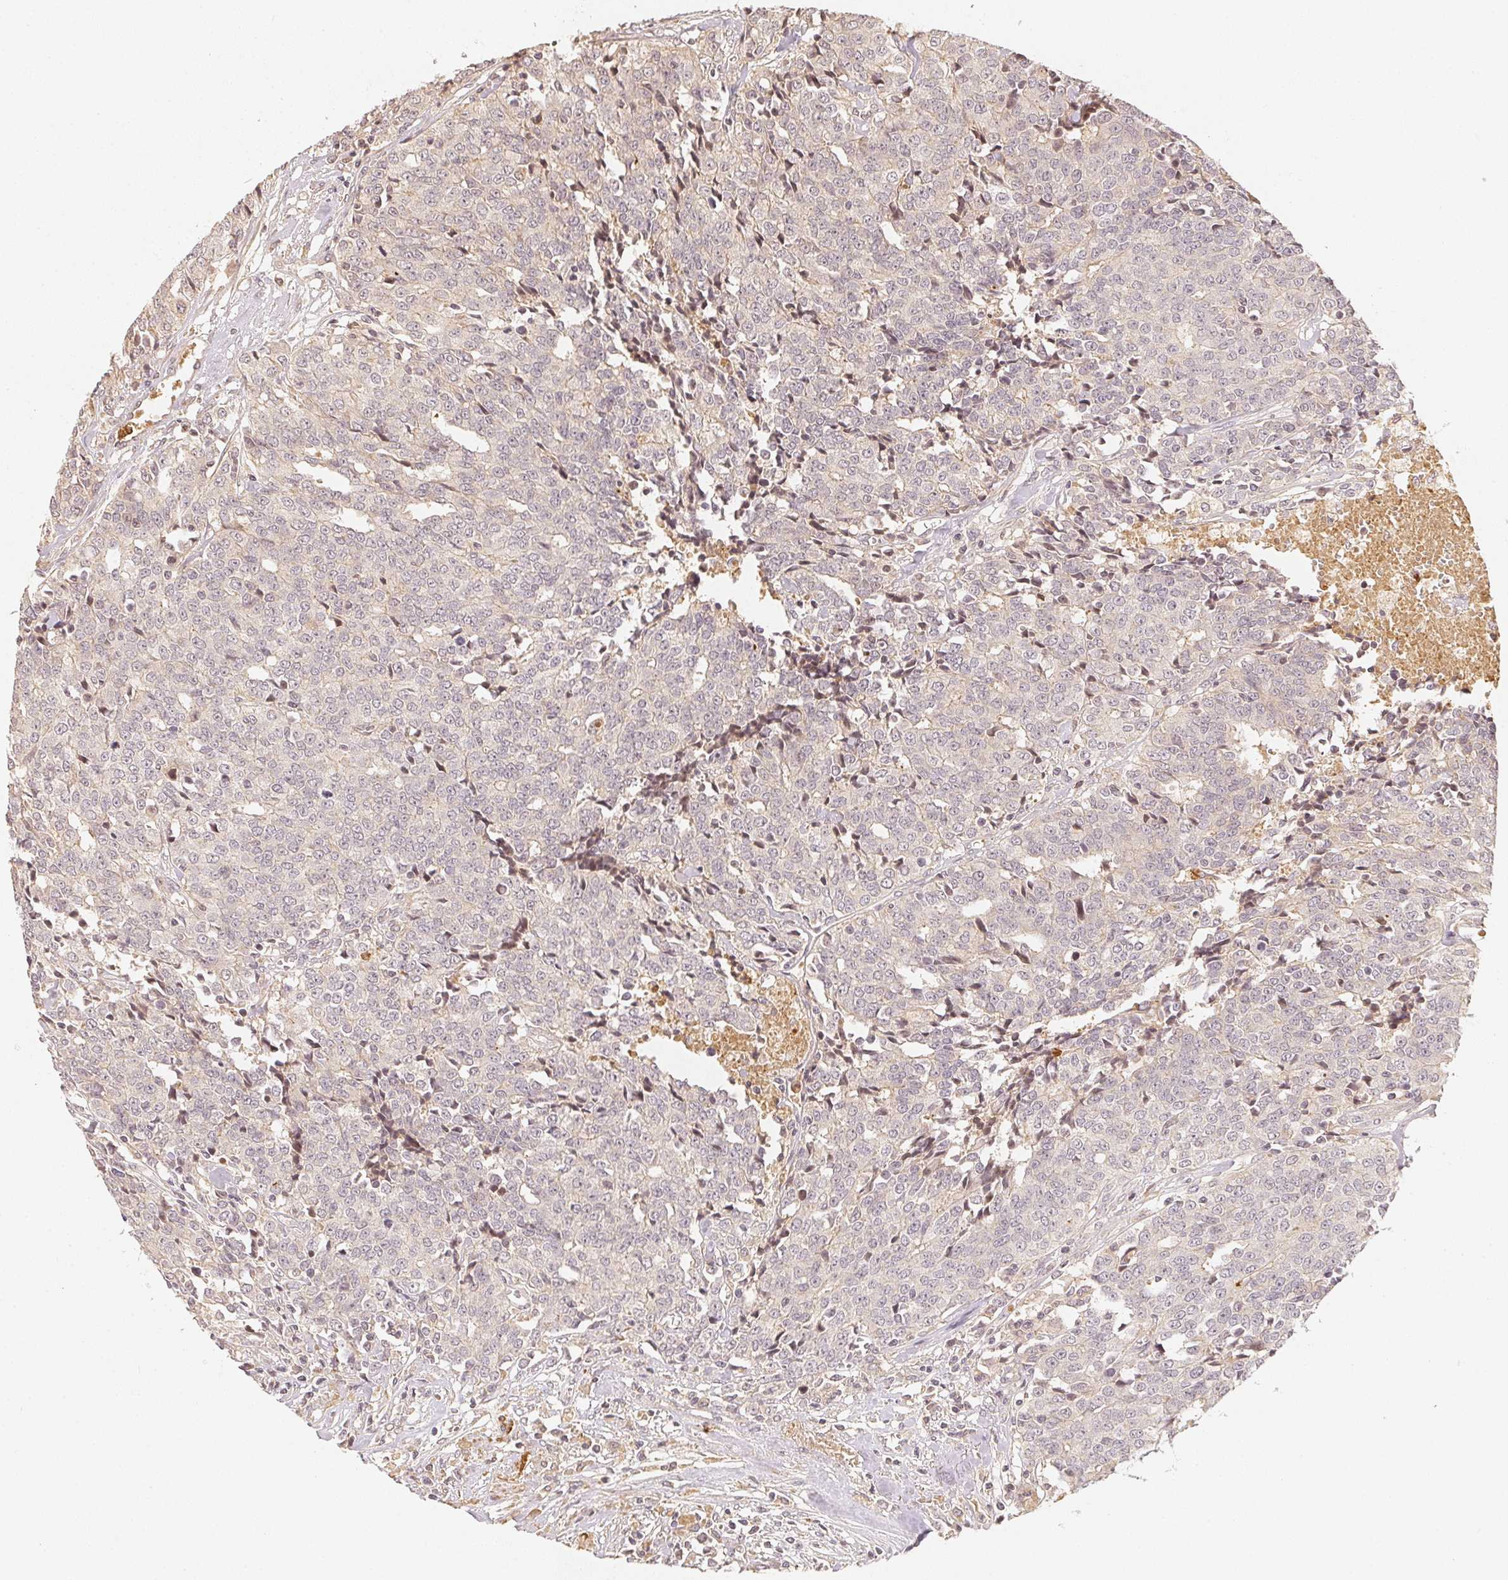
{"staining": {"intensity": "negative", "quantity": "none", "location": "none"}, "tissue": "prostate cancer", "cell_type": "Tumor cells", "image_type": "cancer", "snomed": [{"axis": "morphology", "description": "Adenocarcinoma, High grade"}, {"axis": "topography", "description": "Prostate and seminal vesicle, NOS"}], "caption": "IHC of prostate cancer displays no positivity in tumor cells.", "gene": "SERPINE1", "patient": {"sex": "male", "age": 60}}